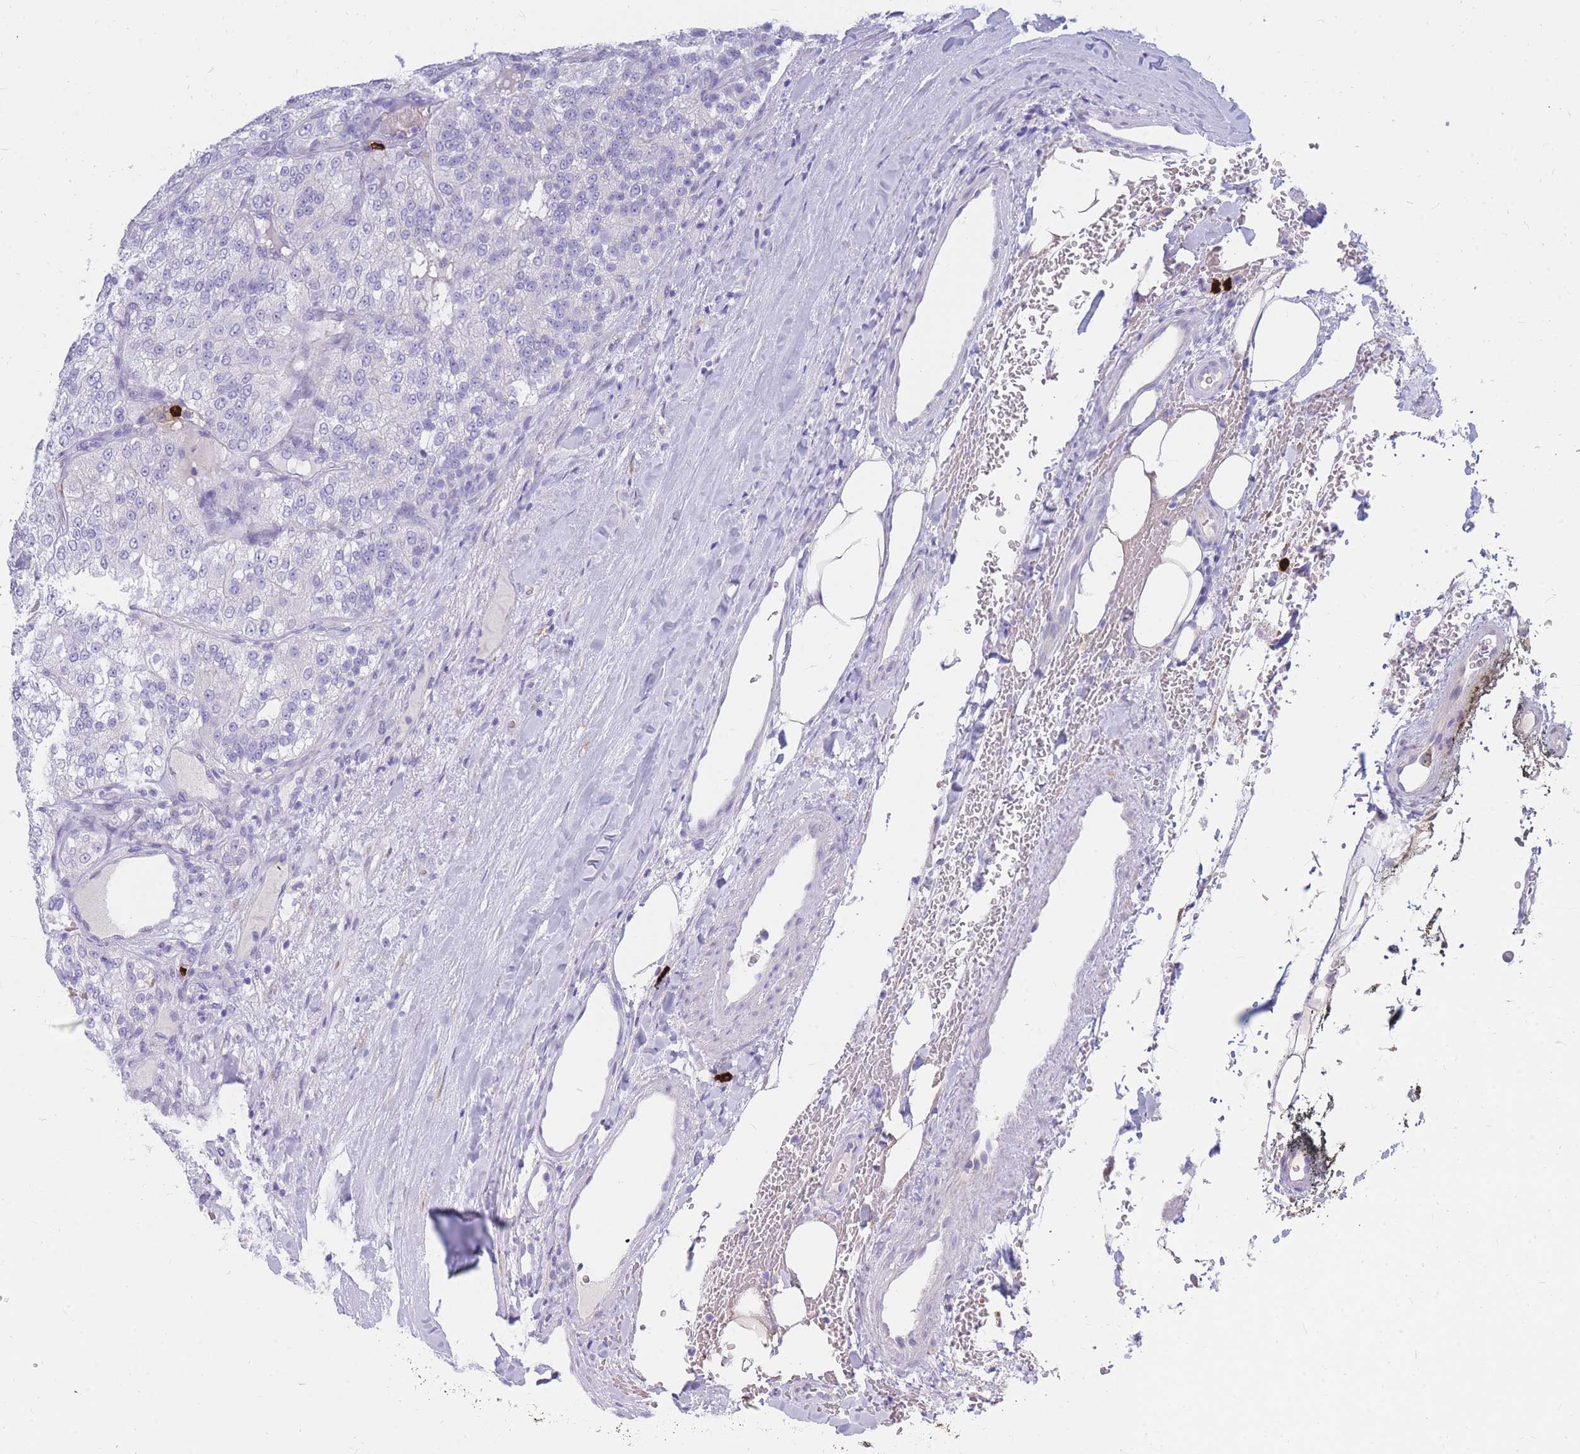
{"staining": {"intensity": "negative", "quantity": "none", "location": "none"}, "tissue": "renal cancer", "cell_type": "Tumor cells", "image_type": "cancer", "snomed": [{"axis": "morphology", "description": "Adenocarcinoma, NOS"}, {"axis": "topography", "description": "Kidney"}], "caption": "Protein analysis of adenocarcinoma (renal) shows no significant expression in tumor cells.", "gene": "TPSD1", "patient": {"sex": "female", "age": 63}}